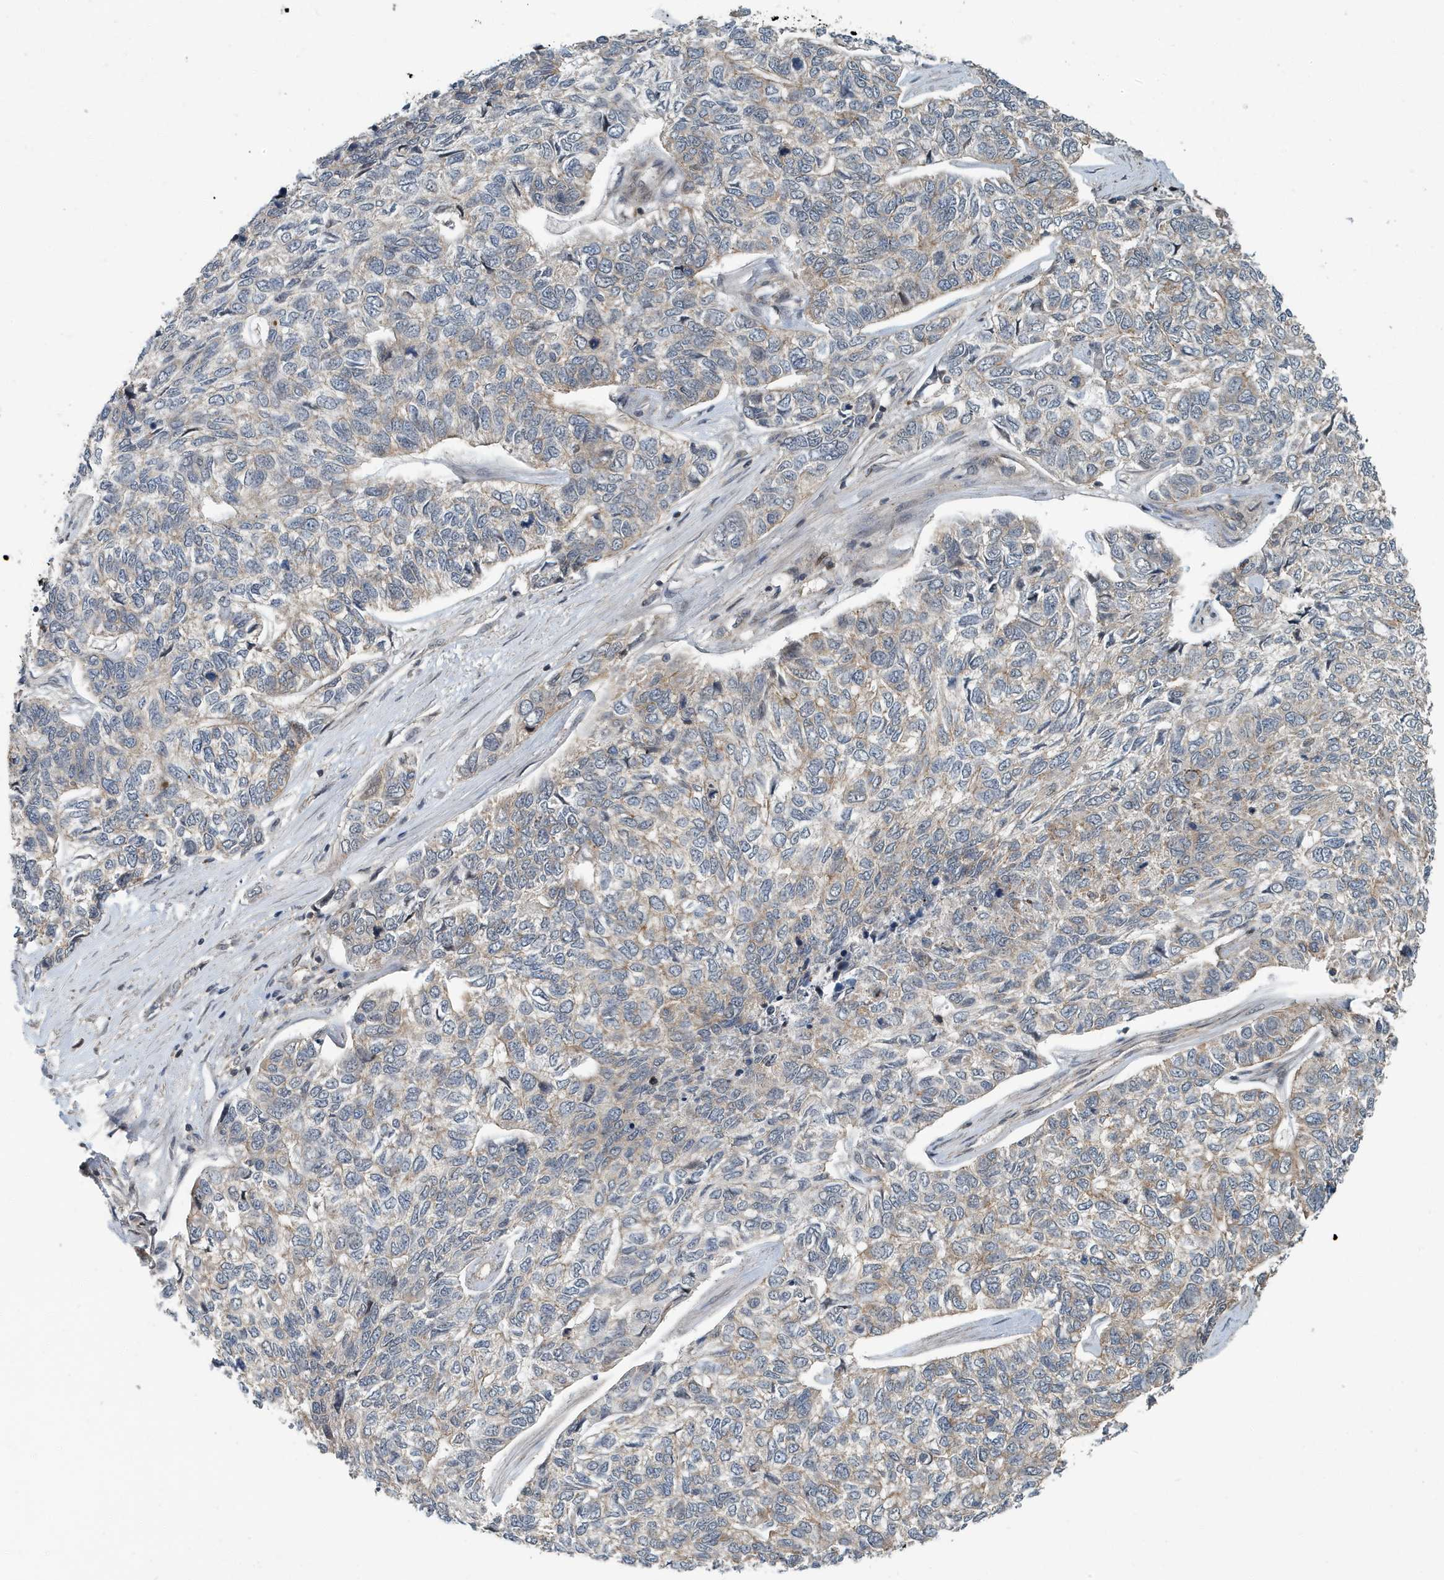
{"staining": {"intensity": "negative", "quantity": "none", "location": "none"}, "tissue": "skin cancer", "cell_type": "Tumor cells", "image_type": "cancer", "snomed": [{"axis": "morphology", "description": "Basal cell carcinoma"}, {"axis": "topography", "description": "Skin"}], "caption": "Immunohistochemistry (IHC) micrograph of neoplastic tissue: human basal cell carcinoma (skin) stained with DAB exhibits no significant protein expression in tumor cells.", "gene": "KIF15", "patient": {"sex": "female", "age": 65}}